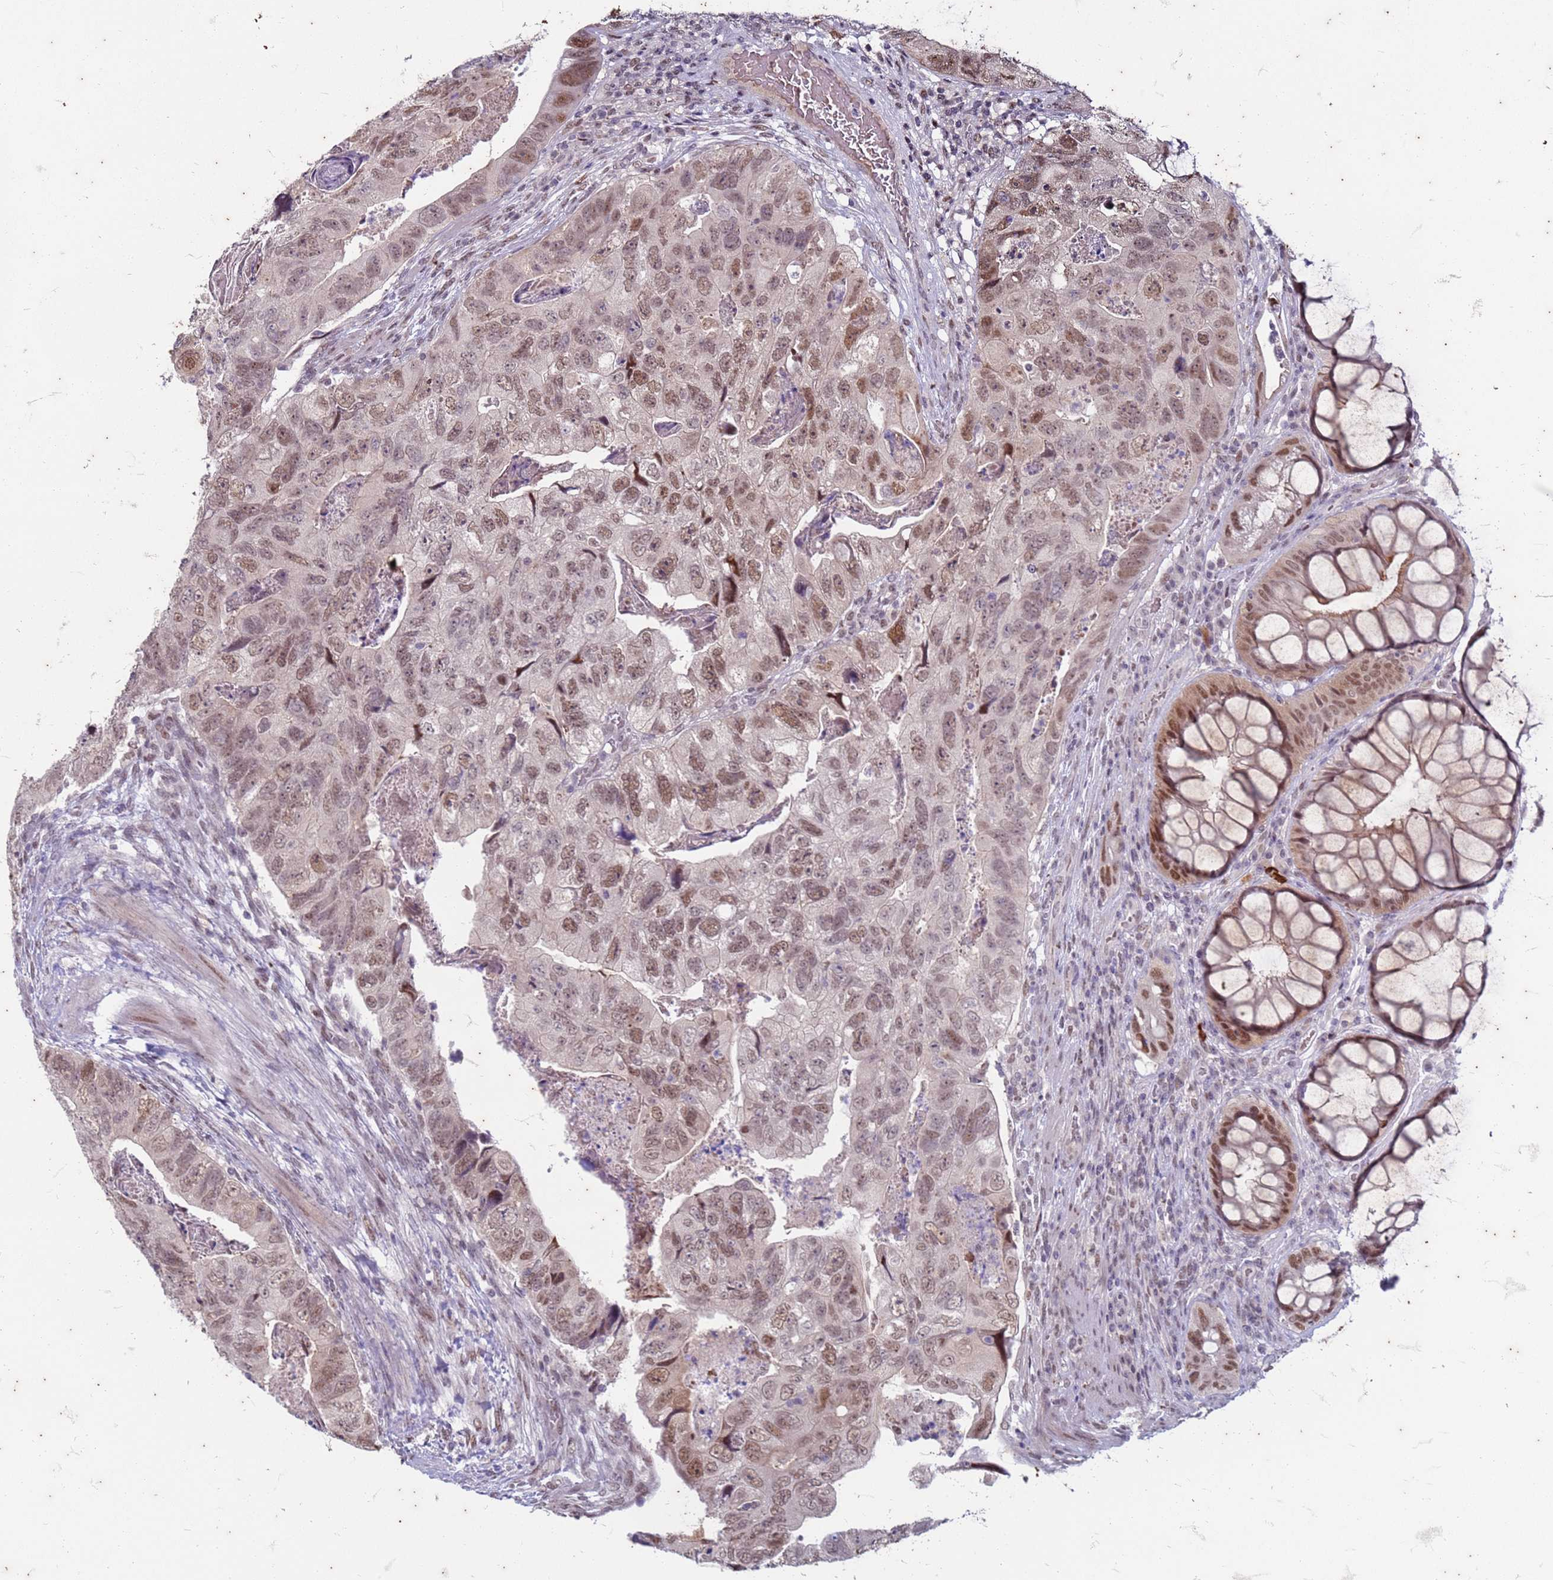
{"staining": {"intensity": "moderate", "quantity": "25%-75%", "location": "nuclear"}, "tissue": "colorectal cancer", "cell_type": "Tumor cells", "image_type": "cancer", "snomed": [{"axis": "morphology", "description": "Adenocarcinoma, NOS"}, {"axis": "topography", "description": "Rectum"}], "caption": "Human adenocarcinoma (colorectal) stained with a protein marker shows moderate staining in tumor cells.", "gene": "TRMT6", "patient": {"sex": "male", "age": 63}}